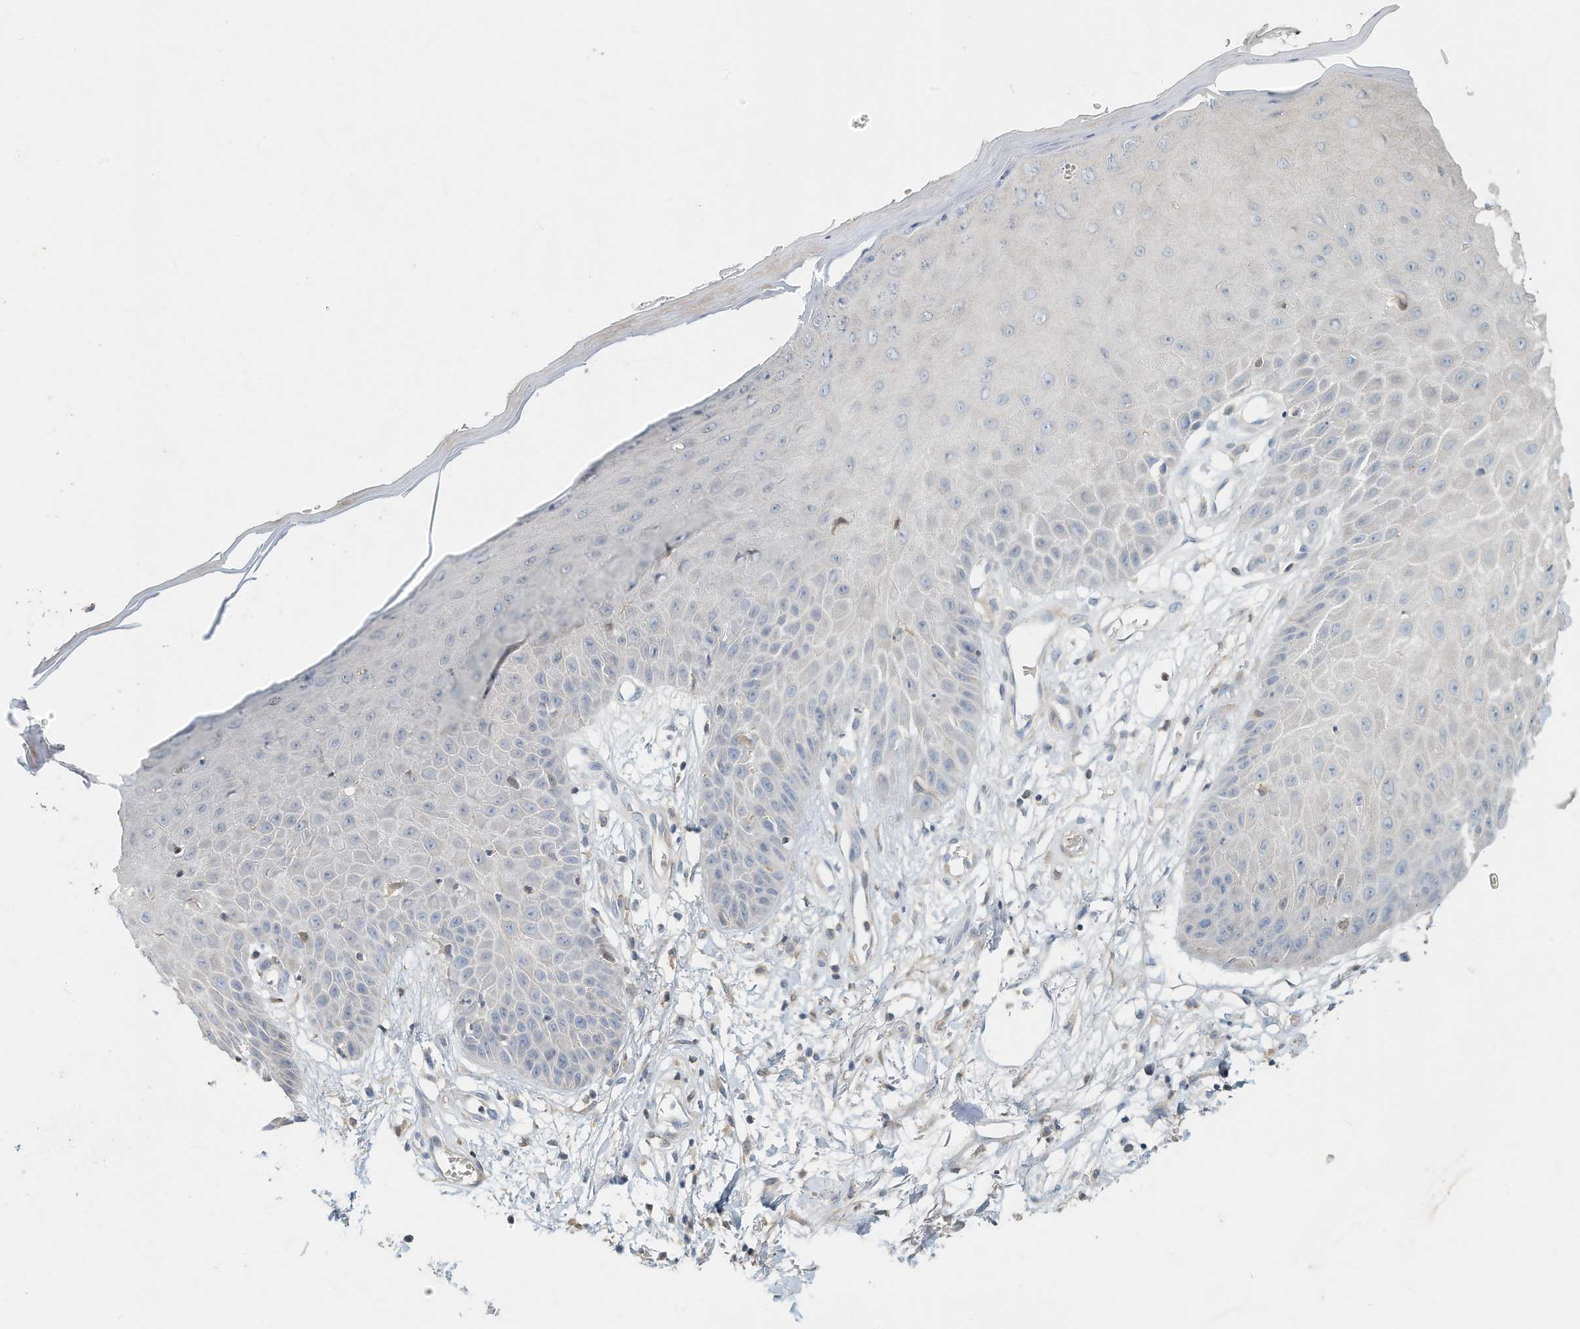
{"staining": {"intensity": "negative", "quantity": "none", "location": "none"}, "tissue": "skin", "cell_type": "Fibroblasts", "image_type": "normal", "snomed": [{"axis": "morphology", "description": "Normal tissue, NOS"}, {"axis": "morphology", "description": "Inflammation, NOS"}, {"axis": "topography", "description": "Skin"}], "caption": "Fibroblasts show no significant protein staining in unremarkable skin. Nuclei are stained in blue.", "gene": "MICAL1", "patient": {"sex": "female", "age": 44}}